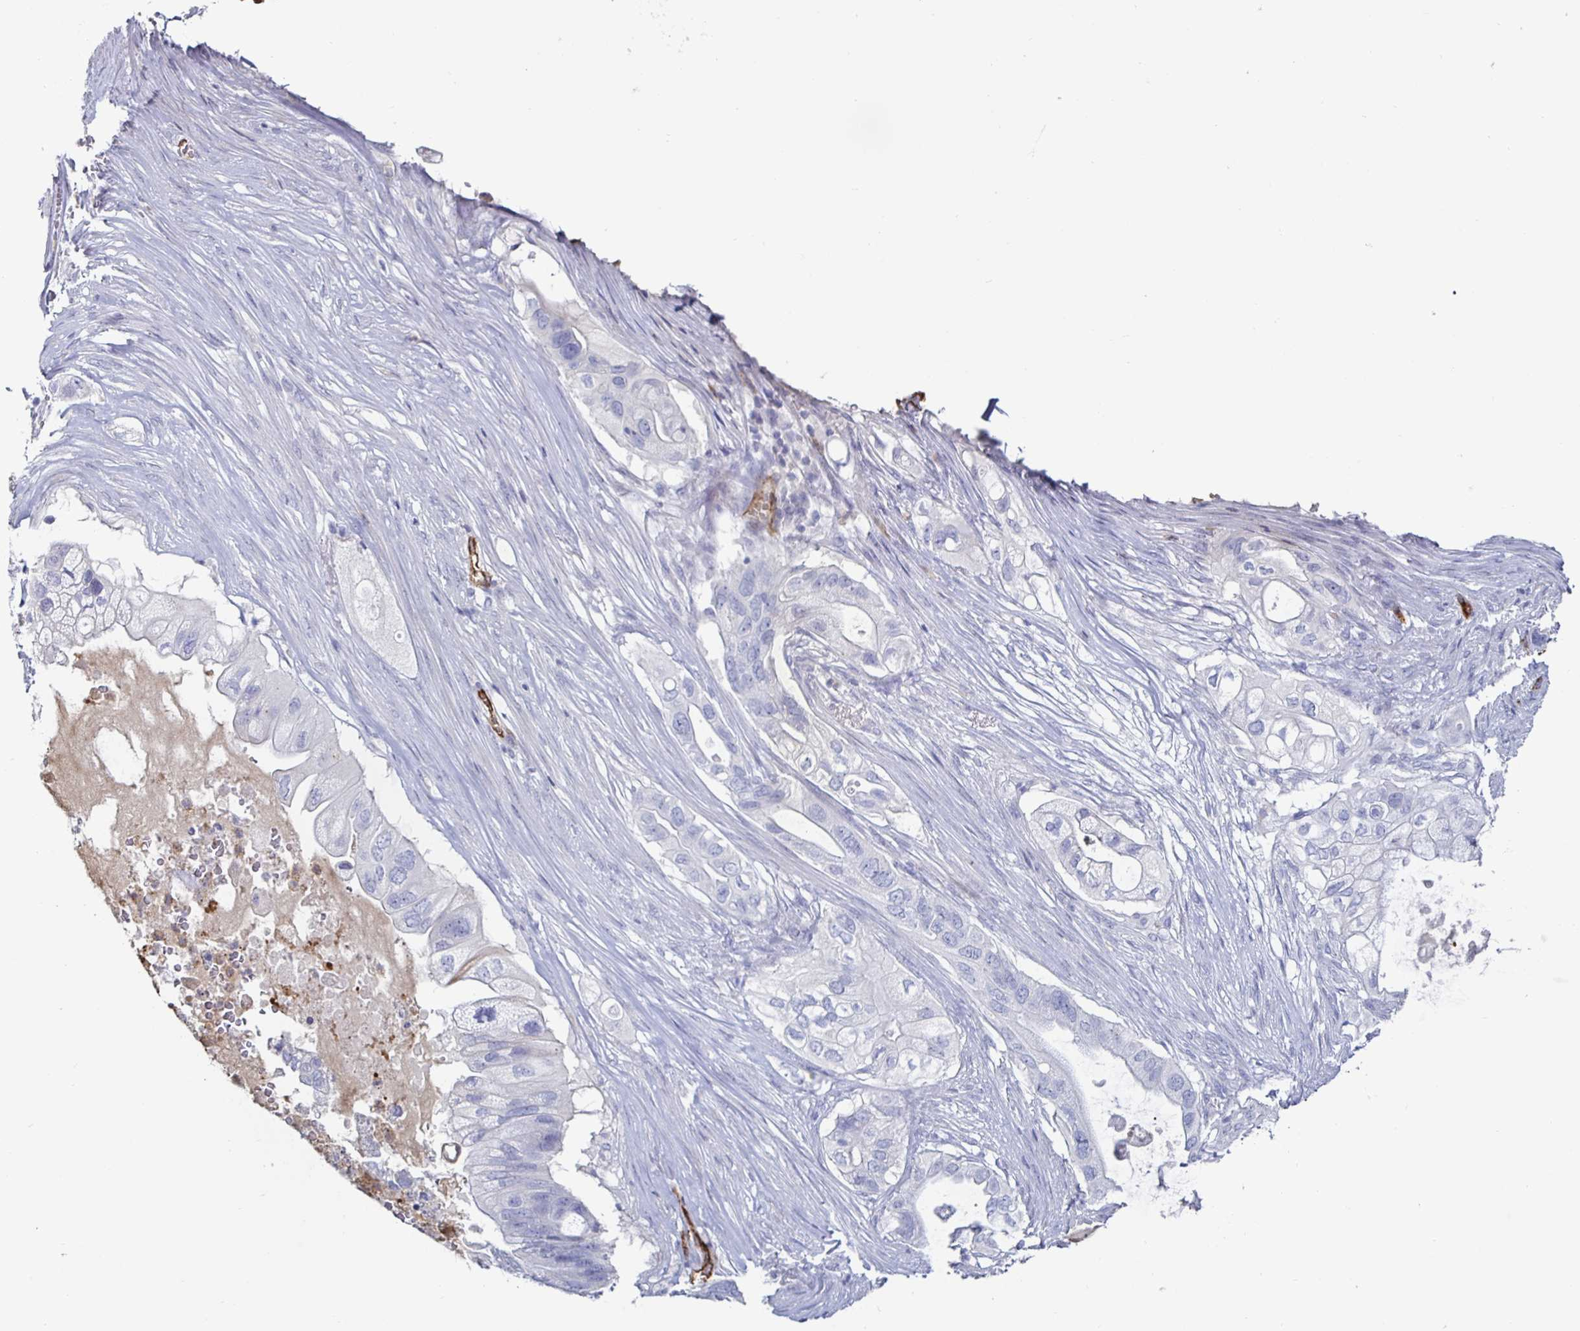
{"staining": {"intensity": "negative", "quantity": "none", "location": "none"}, "tissue": "pancreatic cancer", "cell_type": "Tumor cells", "image_type": "cancer", "snomed": [{"axis": "morphology", "description": "Adenocarcinoma, NOS"}, {"axis": "topography", "description": "Pancreas"}], "caption": "Immunohistochemistry histopathology image of pancreatic cancer stained for a protein (brown), which reveals no staining in tumor cells.", "gene": "ACSBG2", "patient": {"sex": "female", "age": 72}}